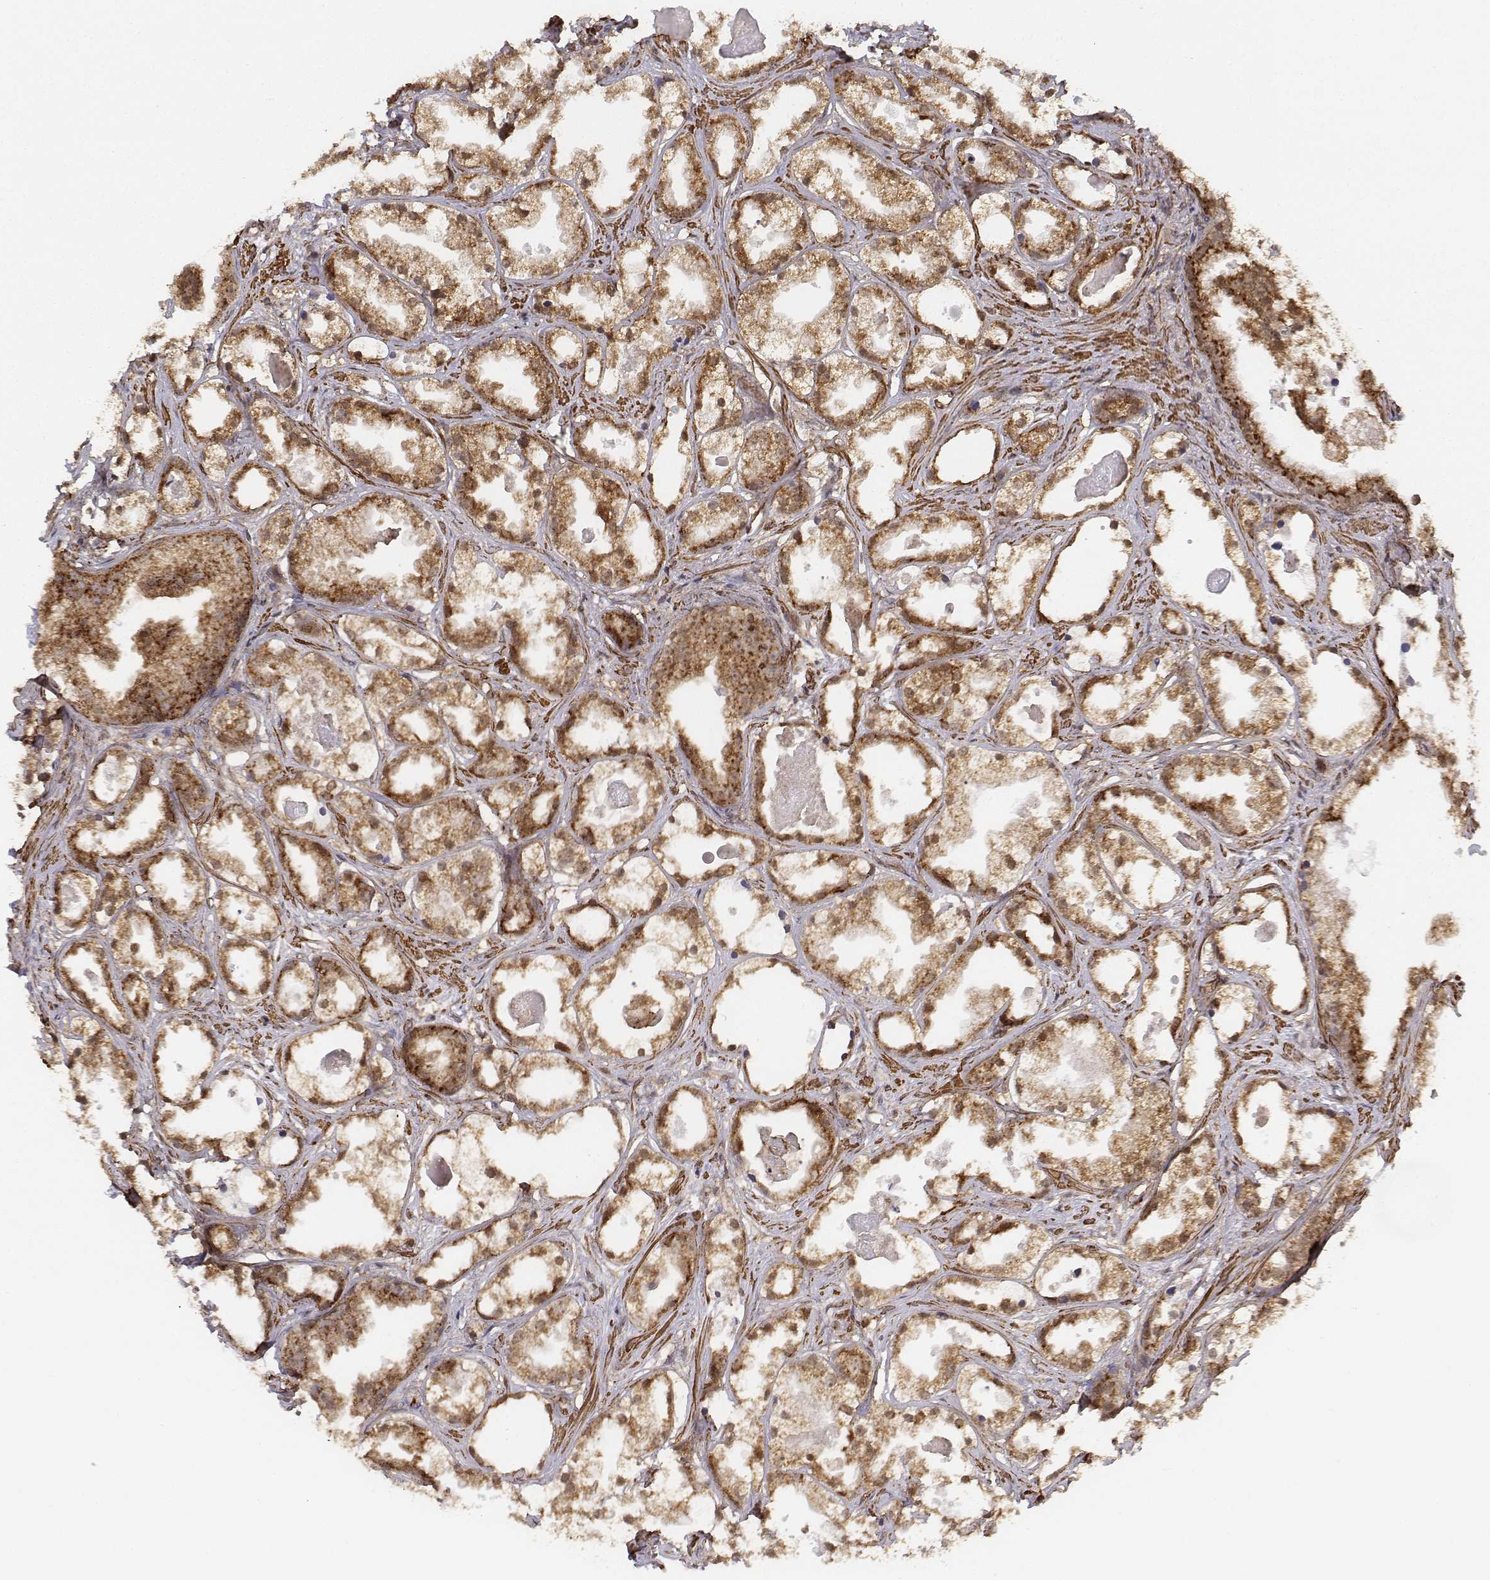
{"staining": {"intensity": "moderate", "quantity": ">75%", "location": "cytoplasmic/membranous,nuclear"}, "tissue": "prostate cancer", "cell_type": "Tumor cells", "image_type": "cancer", "snomed": [{"axis": "morphology", "description": "Adenocarcinoma, Low grade"}, {"axis": "topography", "description": "Prostate"}], "caption": "Immunohistochemistry (IHC) (DAB) staining of human prostate cancer displays moderate cytoplasmic/membranous and nuclear protein staining in approximately >75% of tumor cells. (brown staining indicates protein expression, while blue staining denotes nuclei).", "gene": "ZFYVE19", "patient": {"sex": "male", "age": 65}}